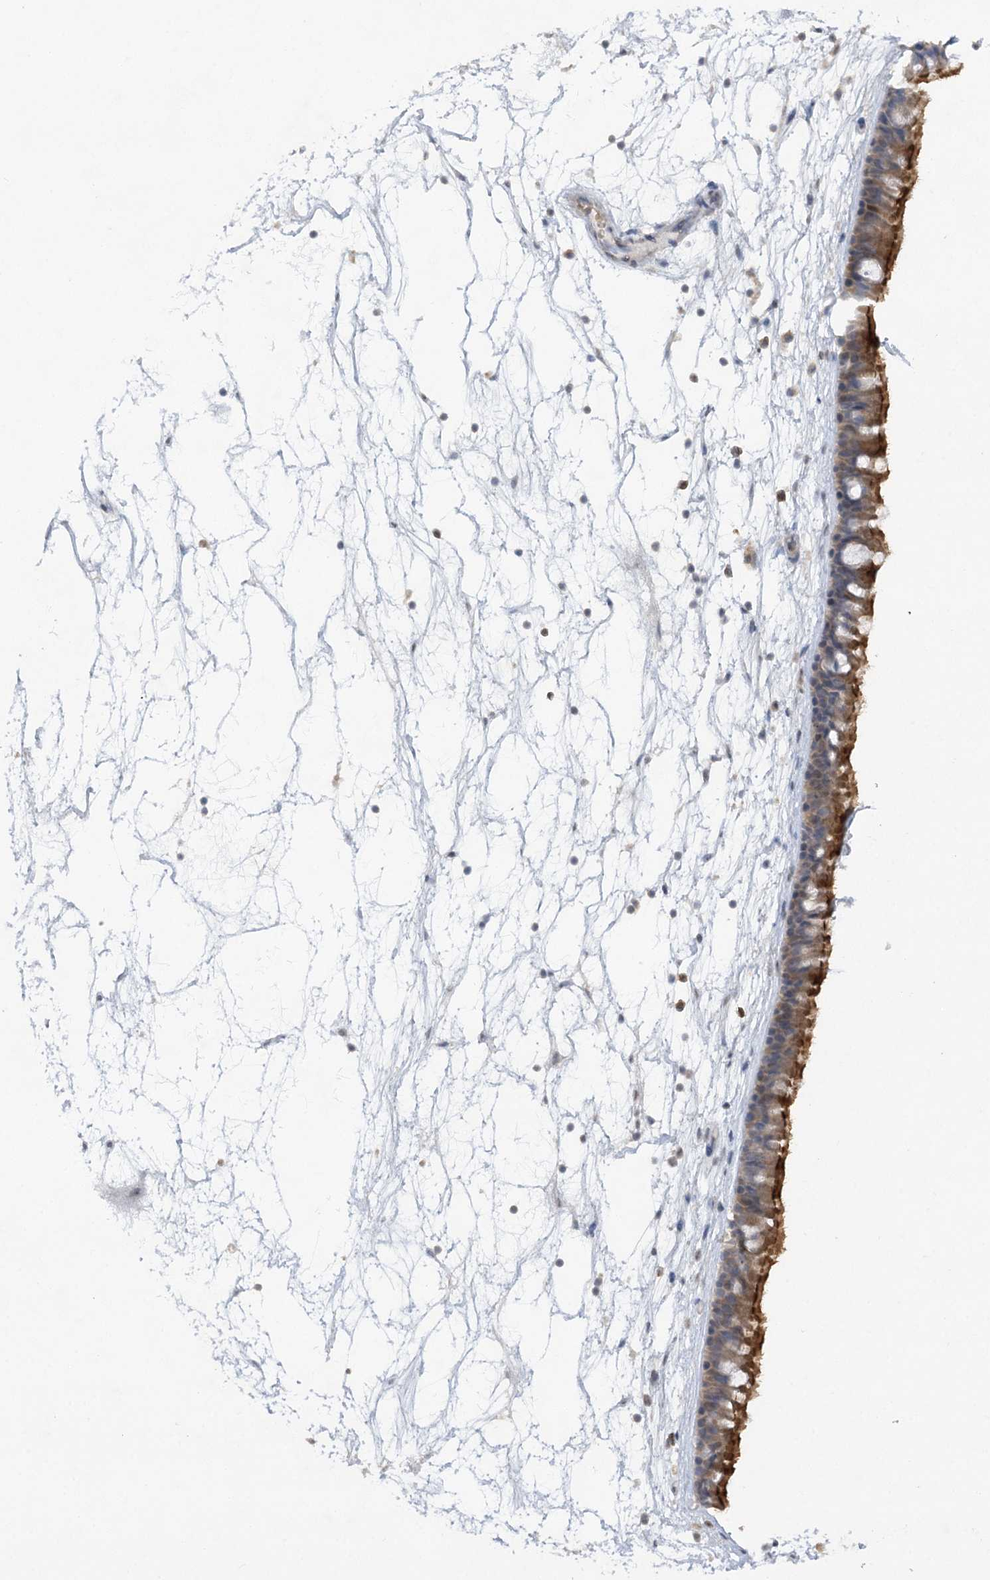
{"staining": {"intensity": "strong", "quantity": "25%-75%", "location": "cytoplasmic/membranous"}, "tissue": "nasopharynx", "cell_type": "Respiratory epithelial cells", "image_type": "normal", "snomed": [{"axis": "morphology", "description": "Normal tissue, NOS"}, {"axis": "topography", "description": "Nasopharynx"}], "caption": "This histopathology image demonstrates normal nasopharynx stained with IHC to label a protein in brown. The cytoplasmic/membranous of respiratory epithelial cells show strong positivity for the protein. Nuclei are counter-stained blue.", "gene": "TRAF3IP1", "patient": {"sex": "male", "age": 64}}